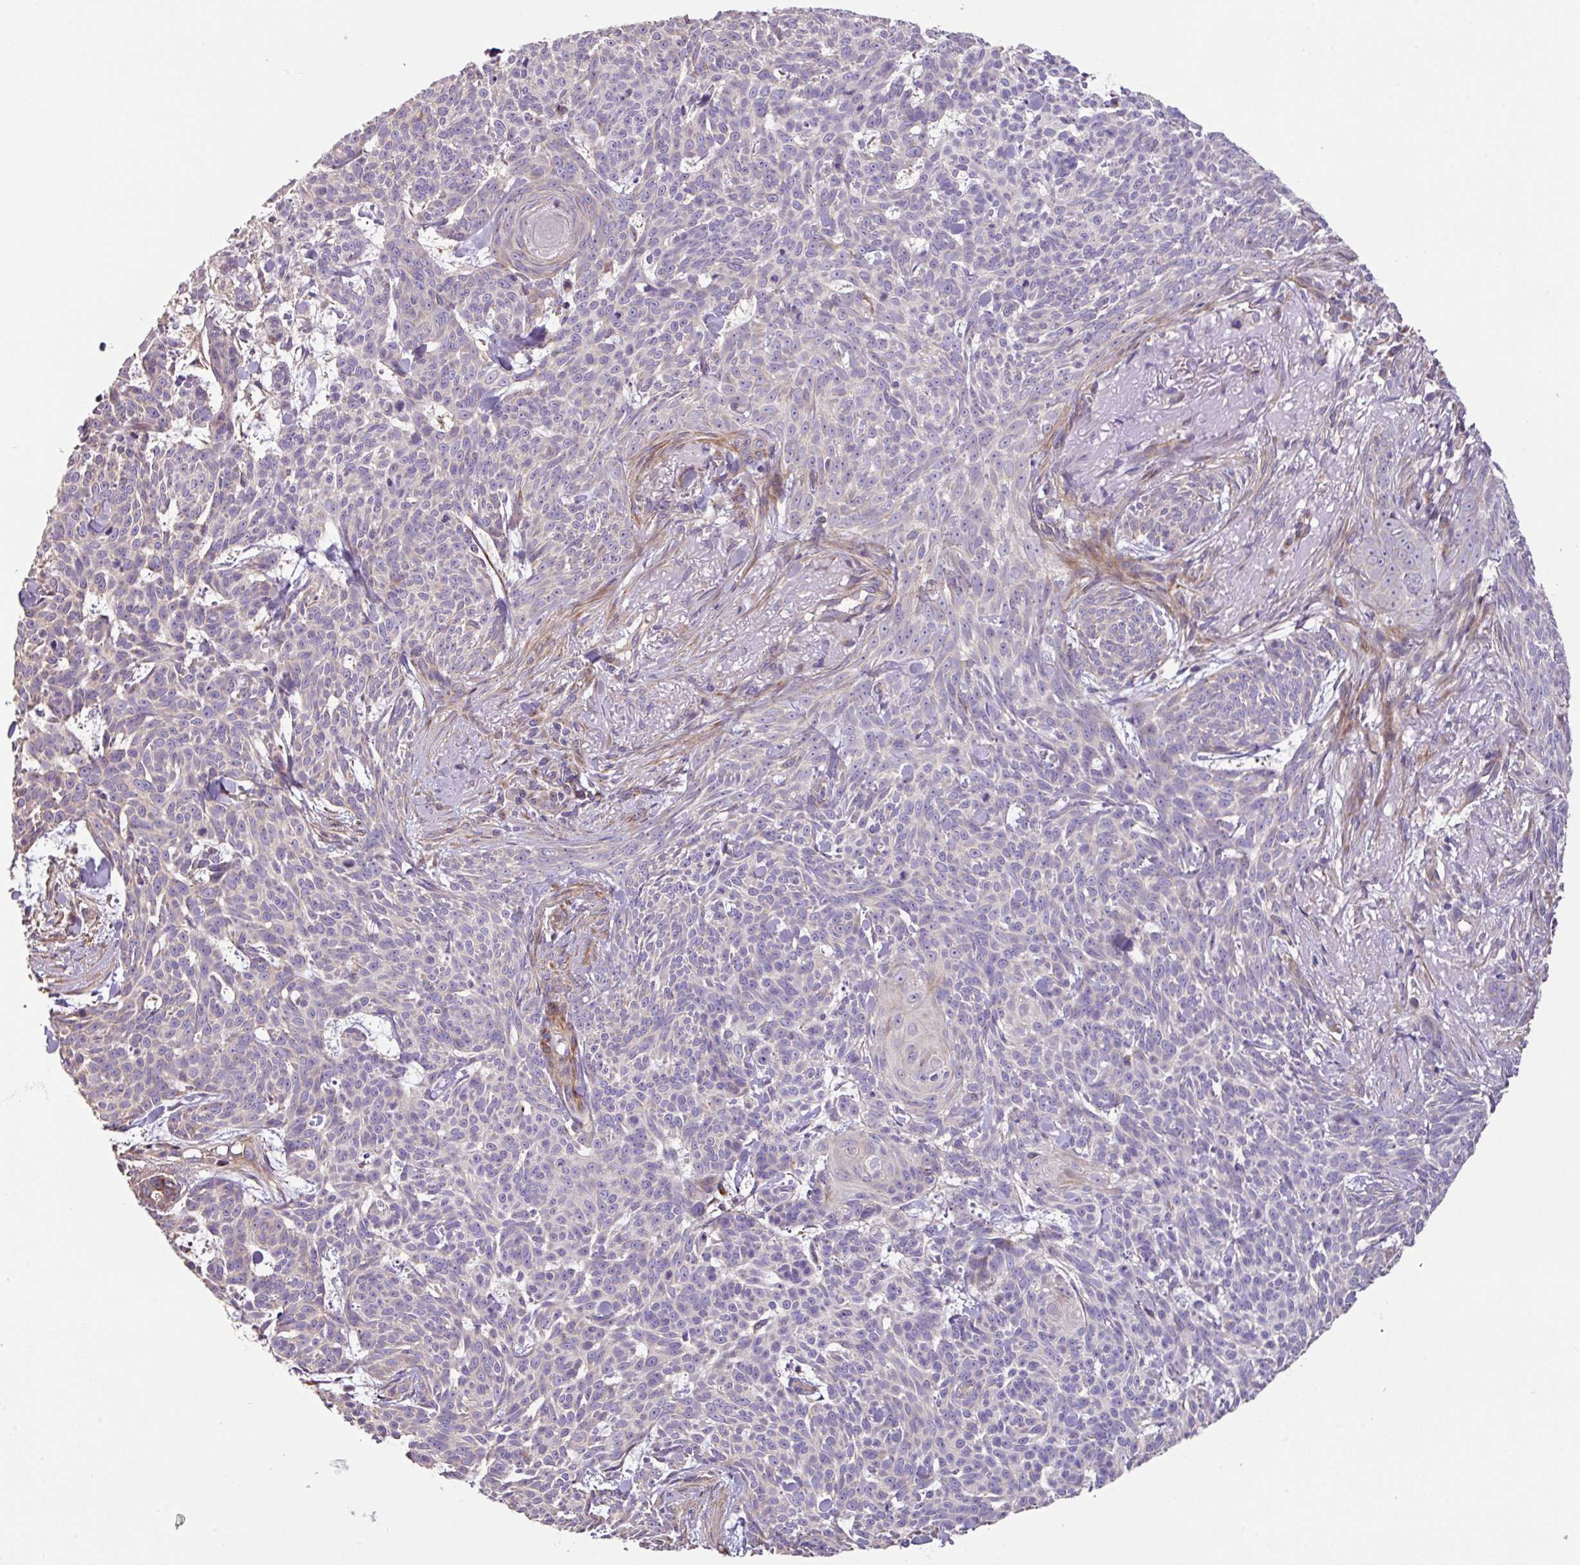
{"staining": {"intensity": "negative", "quantity": "none", "location": "none"}, "tissue": "skin cancer", "cell_type": "Tumor cells", "image_type": "cancer", "snomed": [{"axis": "morphology", "description": "Basal cell carcinoma"}, {"axis": "topography", "description": "Skin"}], "caption": "Histopathology image shows no significant protein expression in tumor cells of skin basal cell carcinoma.", "gene": "MRRF", "patient": {"sex": "female", "age": 93}}